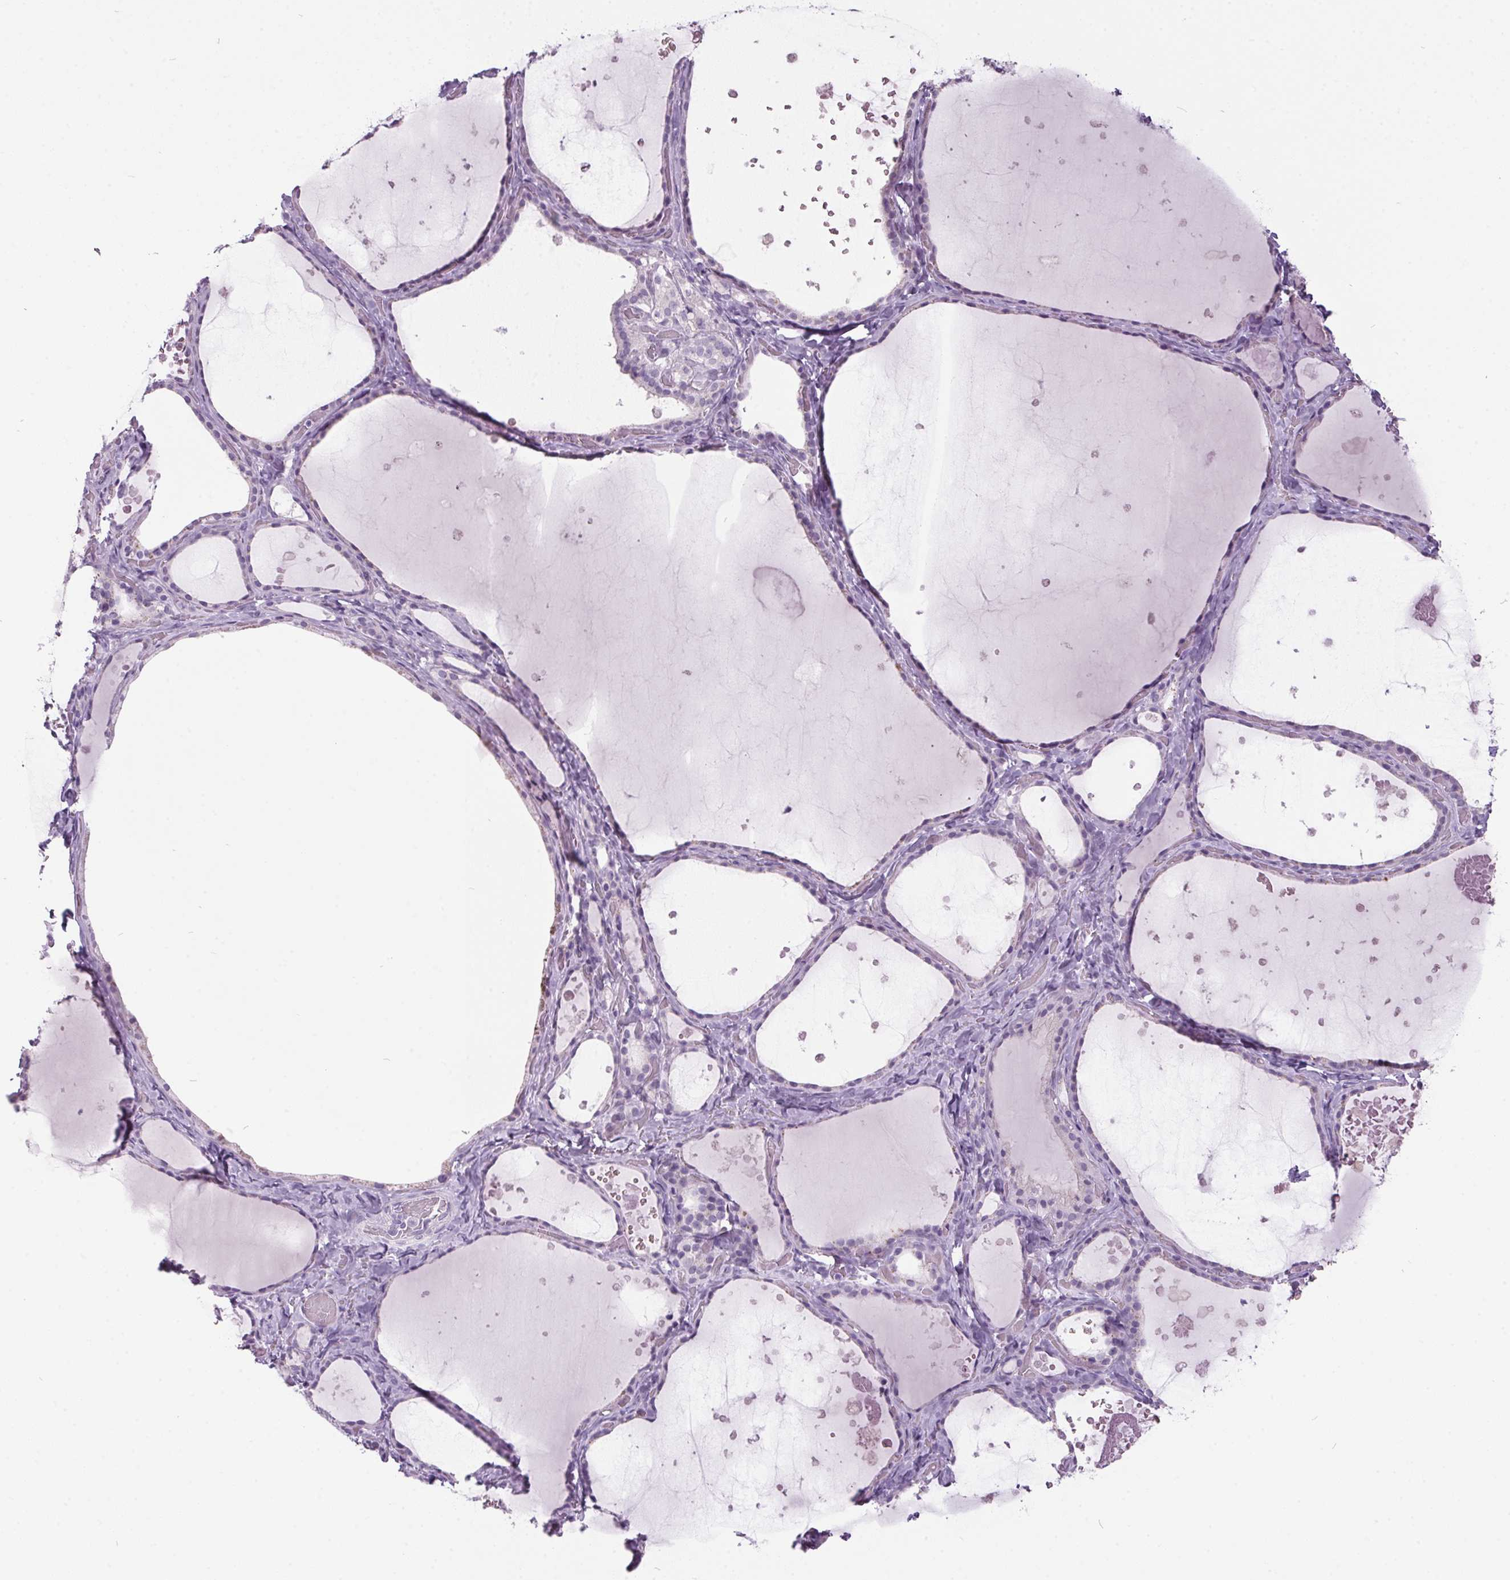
{"staining": {"intensity": "negative", "quantity": "none", "location": "none"}, "tissue": "thyroid gland", "cell_type": "Glandular cells", "image_type": "normal", "snomed": [{"axis": "morphology", "description": "Normal tissue, NOS"}, {"axis": "topography", "description": "Thyroid gland"}], "caption": "Micrograph shows no protein staining in glandular cells of benign thyroid gland.", "gene": "ODAD2", "patient": {"sex": "female", "age": 56}}